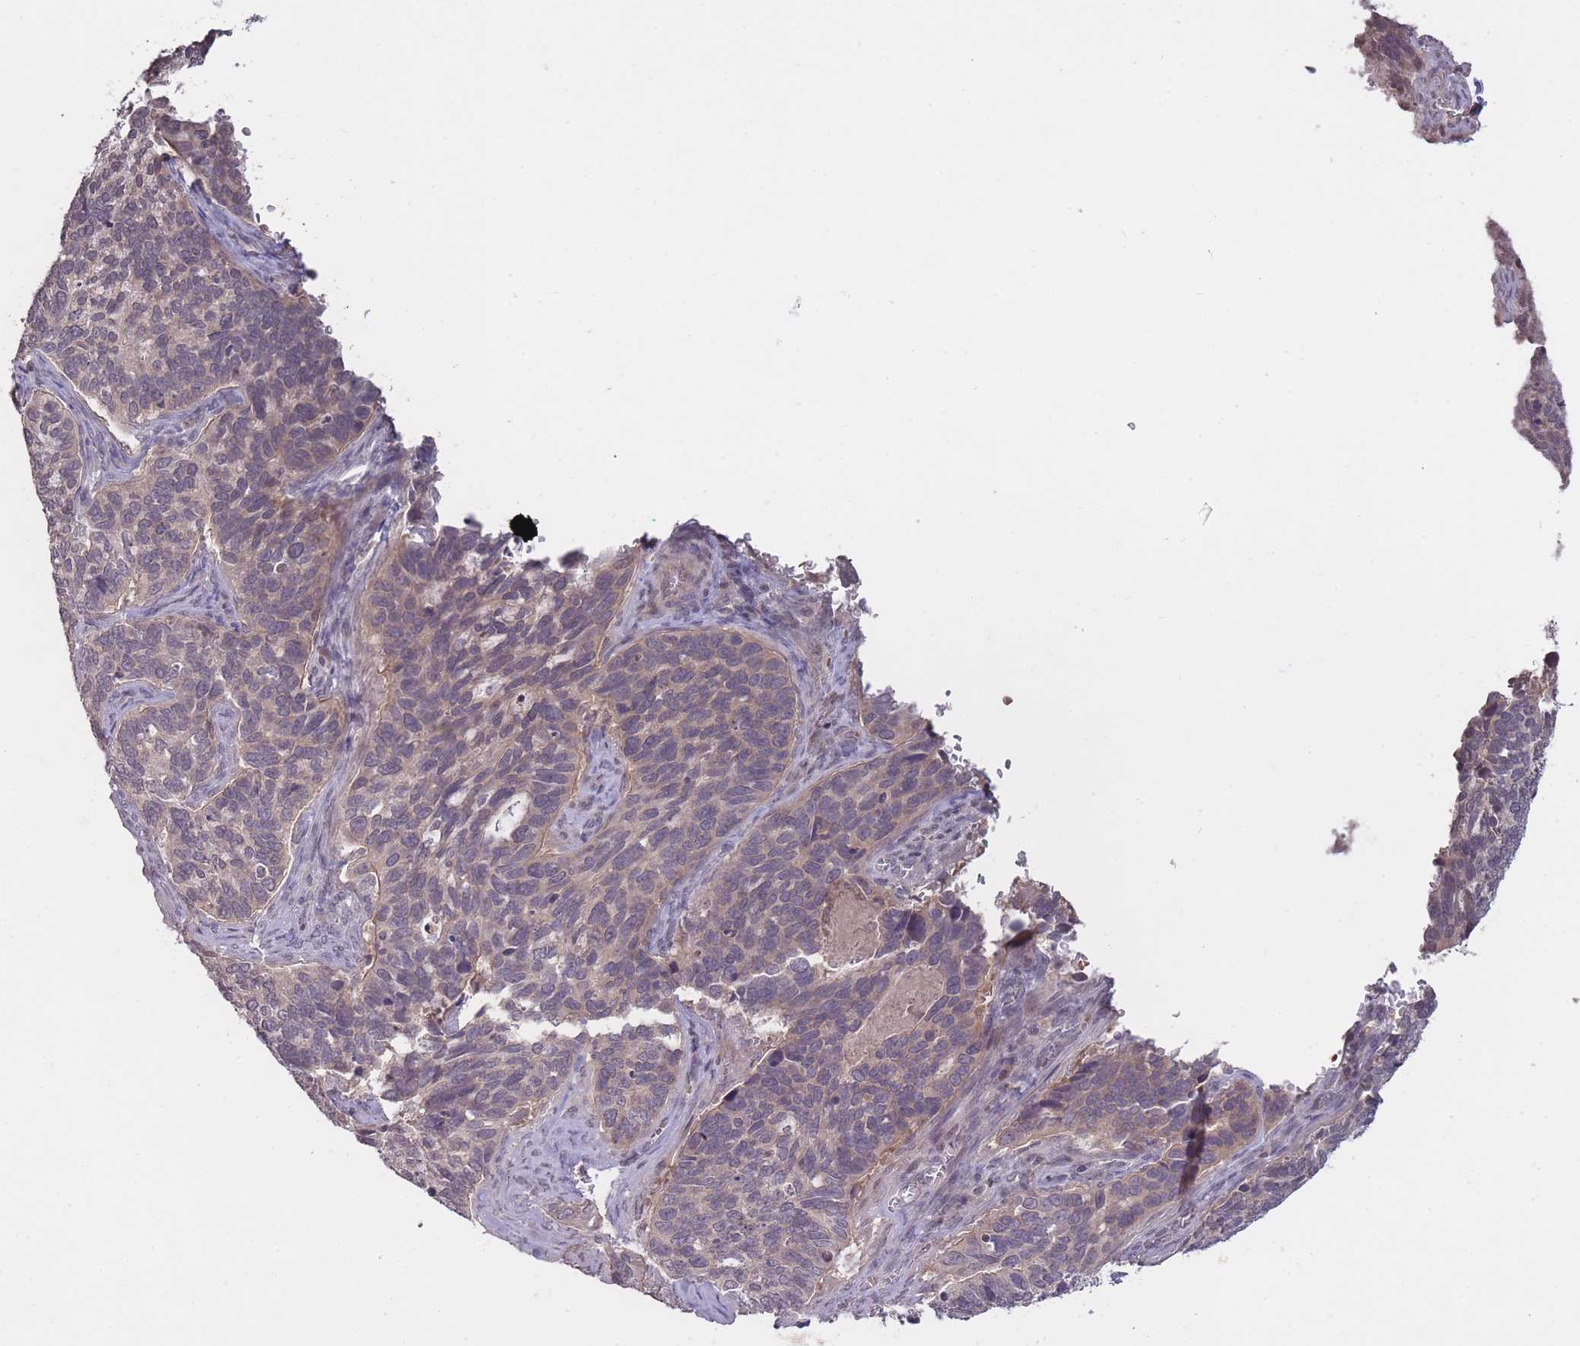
{"staining": {"intensity": "weak", "quantity": "<25%", "location": "cytoplasmic/membranous"}, "tissue": "cervical cancer", "cell_type": "Tumor cells", "image_type": "cancer", "snomed": [{"axis": "morphology", "description": "Squamous cell carcinoma, NOS"}, {"axis": "topography", "description": "Cervix"}], "caption": "A micrograph of squamous cell carcinoma (cervical) stained for a protein shows no brown staining in tumor cells.", "gene": "ADCYAP1R1", "patient": {"sex": "female", "age": 38}}